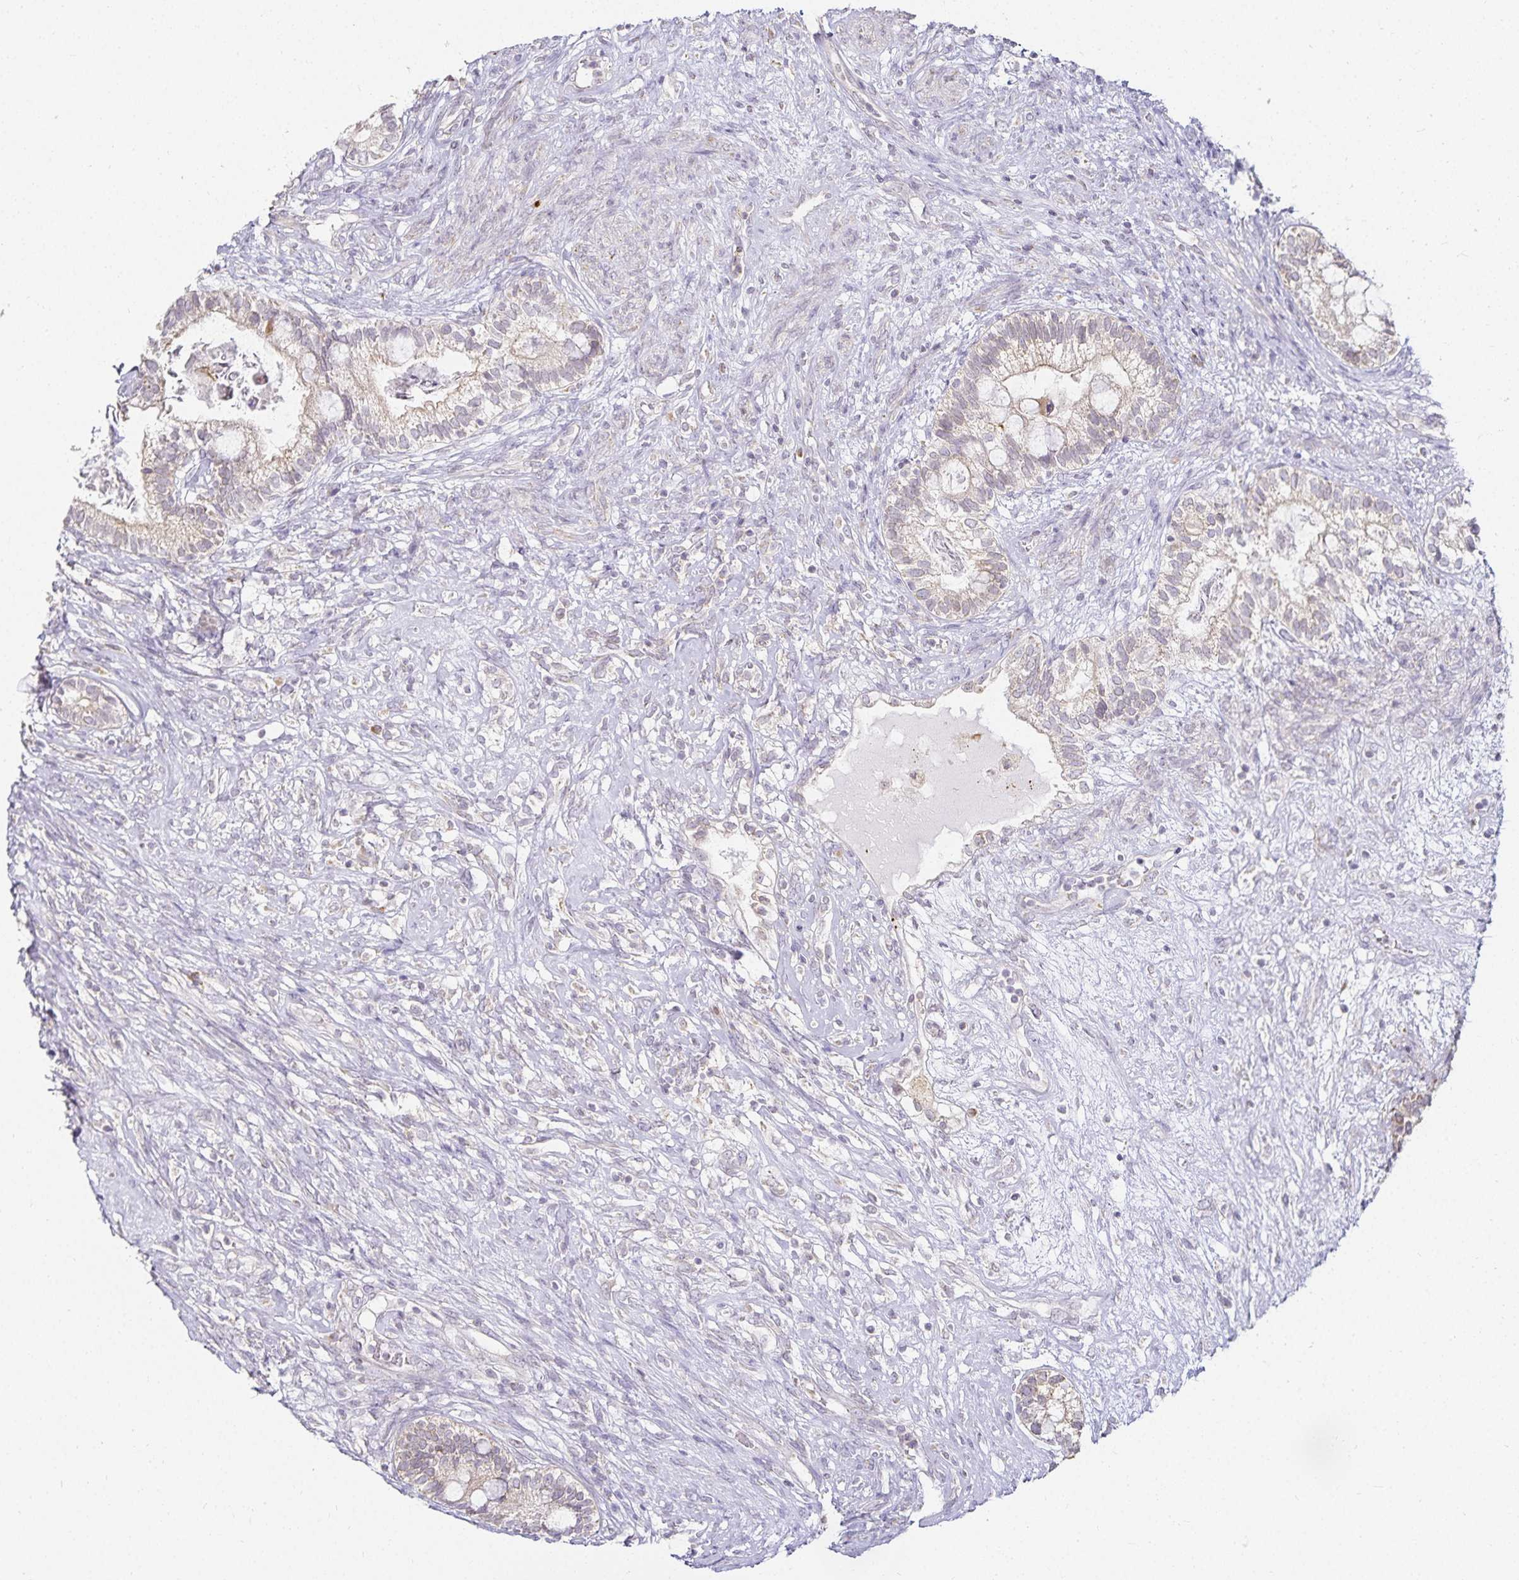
{"staining": {"intensity": "negative", "quantity": "none", "location": "none"}, "tissue": "testis cancer", "cell_type": "Tumor cells", "image_type": "cancer", "snomed": [{"axis": "morphology", "description": "Seminoma, NOS"}, {"axis": "morphology", "description": "Carcinoma, Embryonal, NOS"}, {"axis": "topography", "description": "Testis"}], "caption": "An image of human testis seminoma is negative for staining in tumor cells.", "gene": "GP2", "patient": {"sex": "male", "age": 41}}